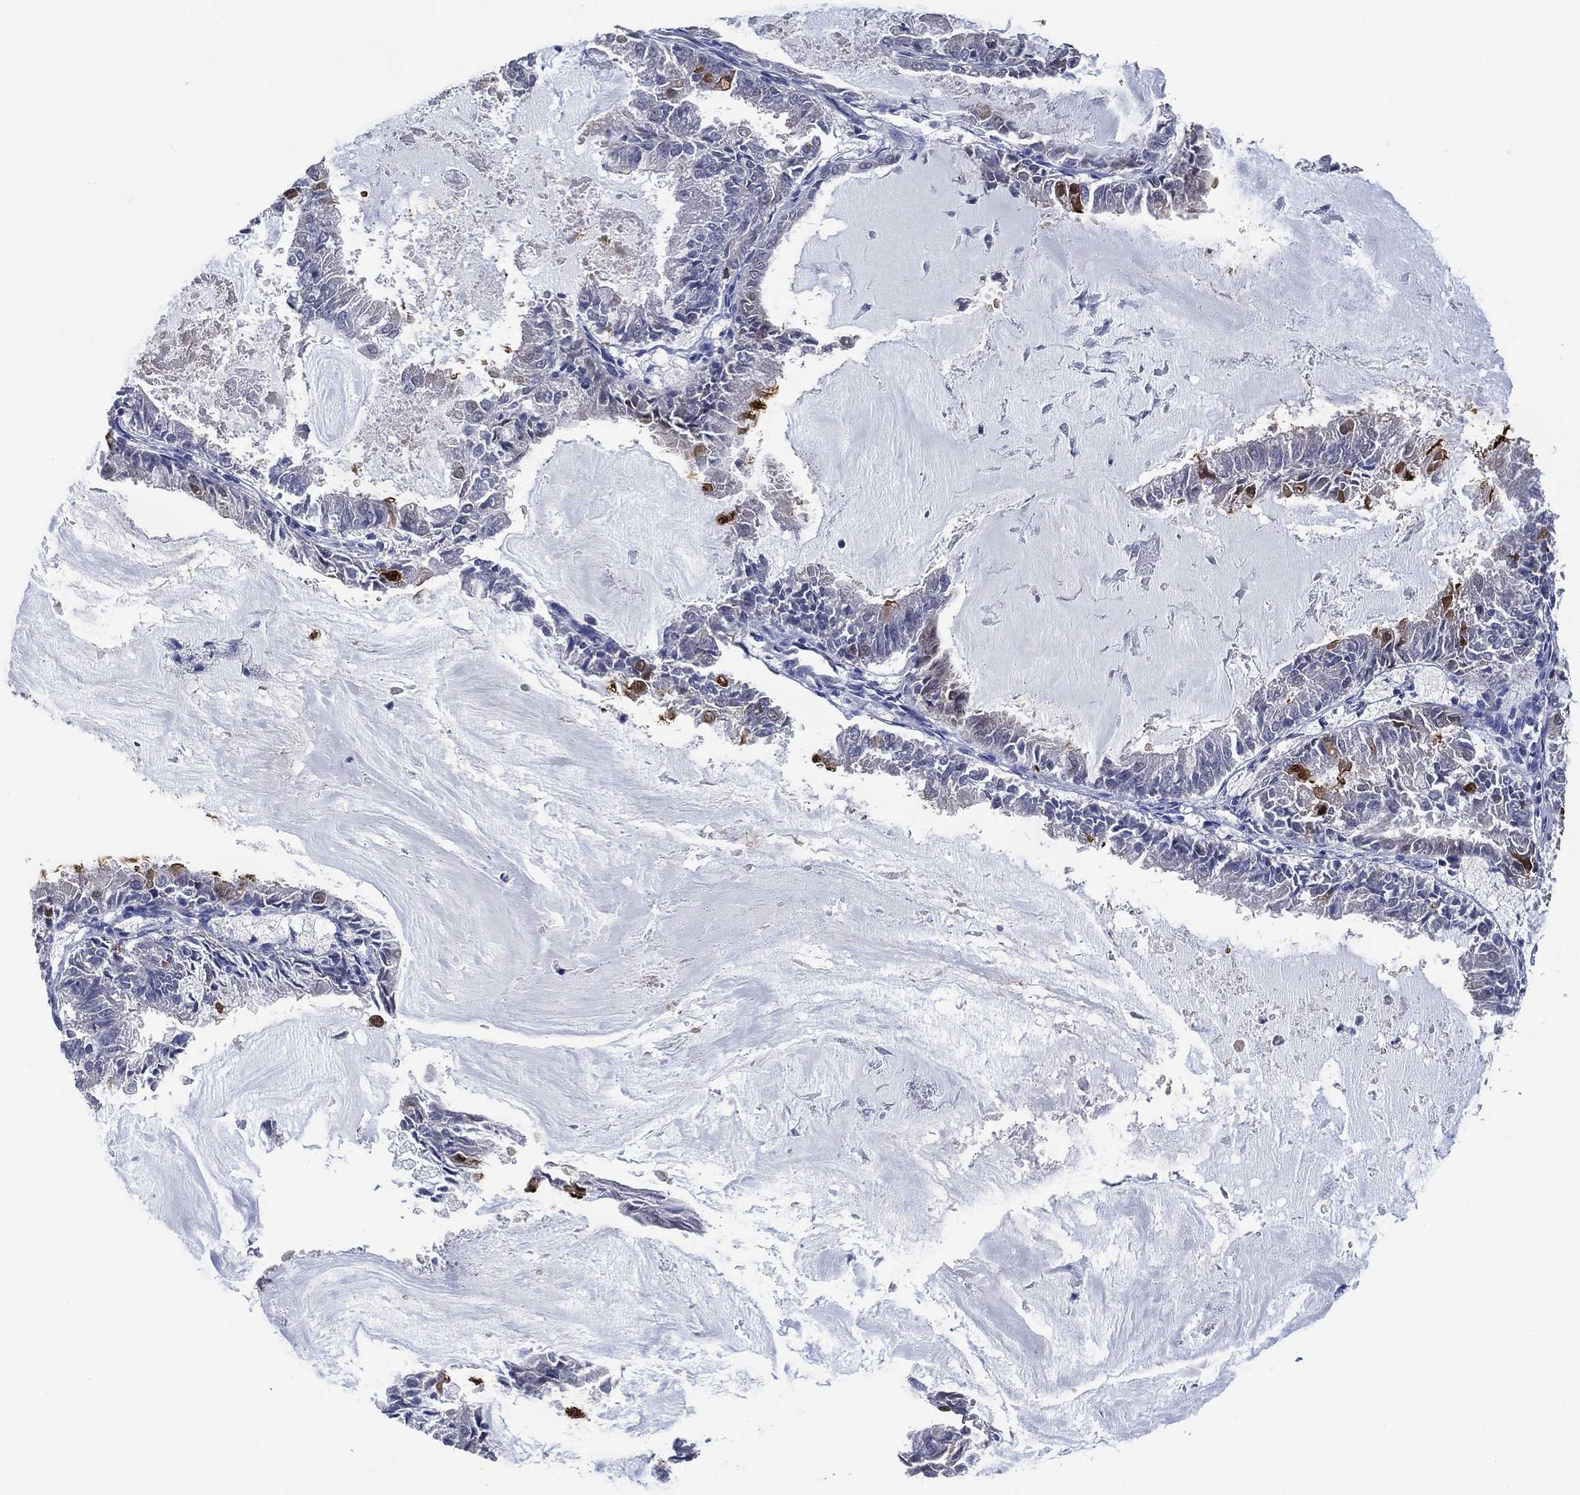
{"staining": {"intensity": "moderate", "quantity": "<25%", "location": "cytoplasmic/membranous"}, "tissue": "endometrial cancer", "cell_type": "Tumor cells", "image_type": "cancer", "snomed": [{"axis": "morphology", "description": "Adenocarcinoma, NOS"}, {"axis": "topography", "description": "Endometrium"}], "caption": "Endometrial cancer (adenocarcinoma) stained with DAB immunohistochemistry exhibits low levels of moderate cytoplasmic/membranous positivity in approximately <25% of tumor cells. (Brightfield microscopy of DAB IHC at high magnification).", "gene": "AK1", "patient": {"sex": "female", "age": 57}}